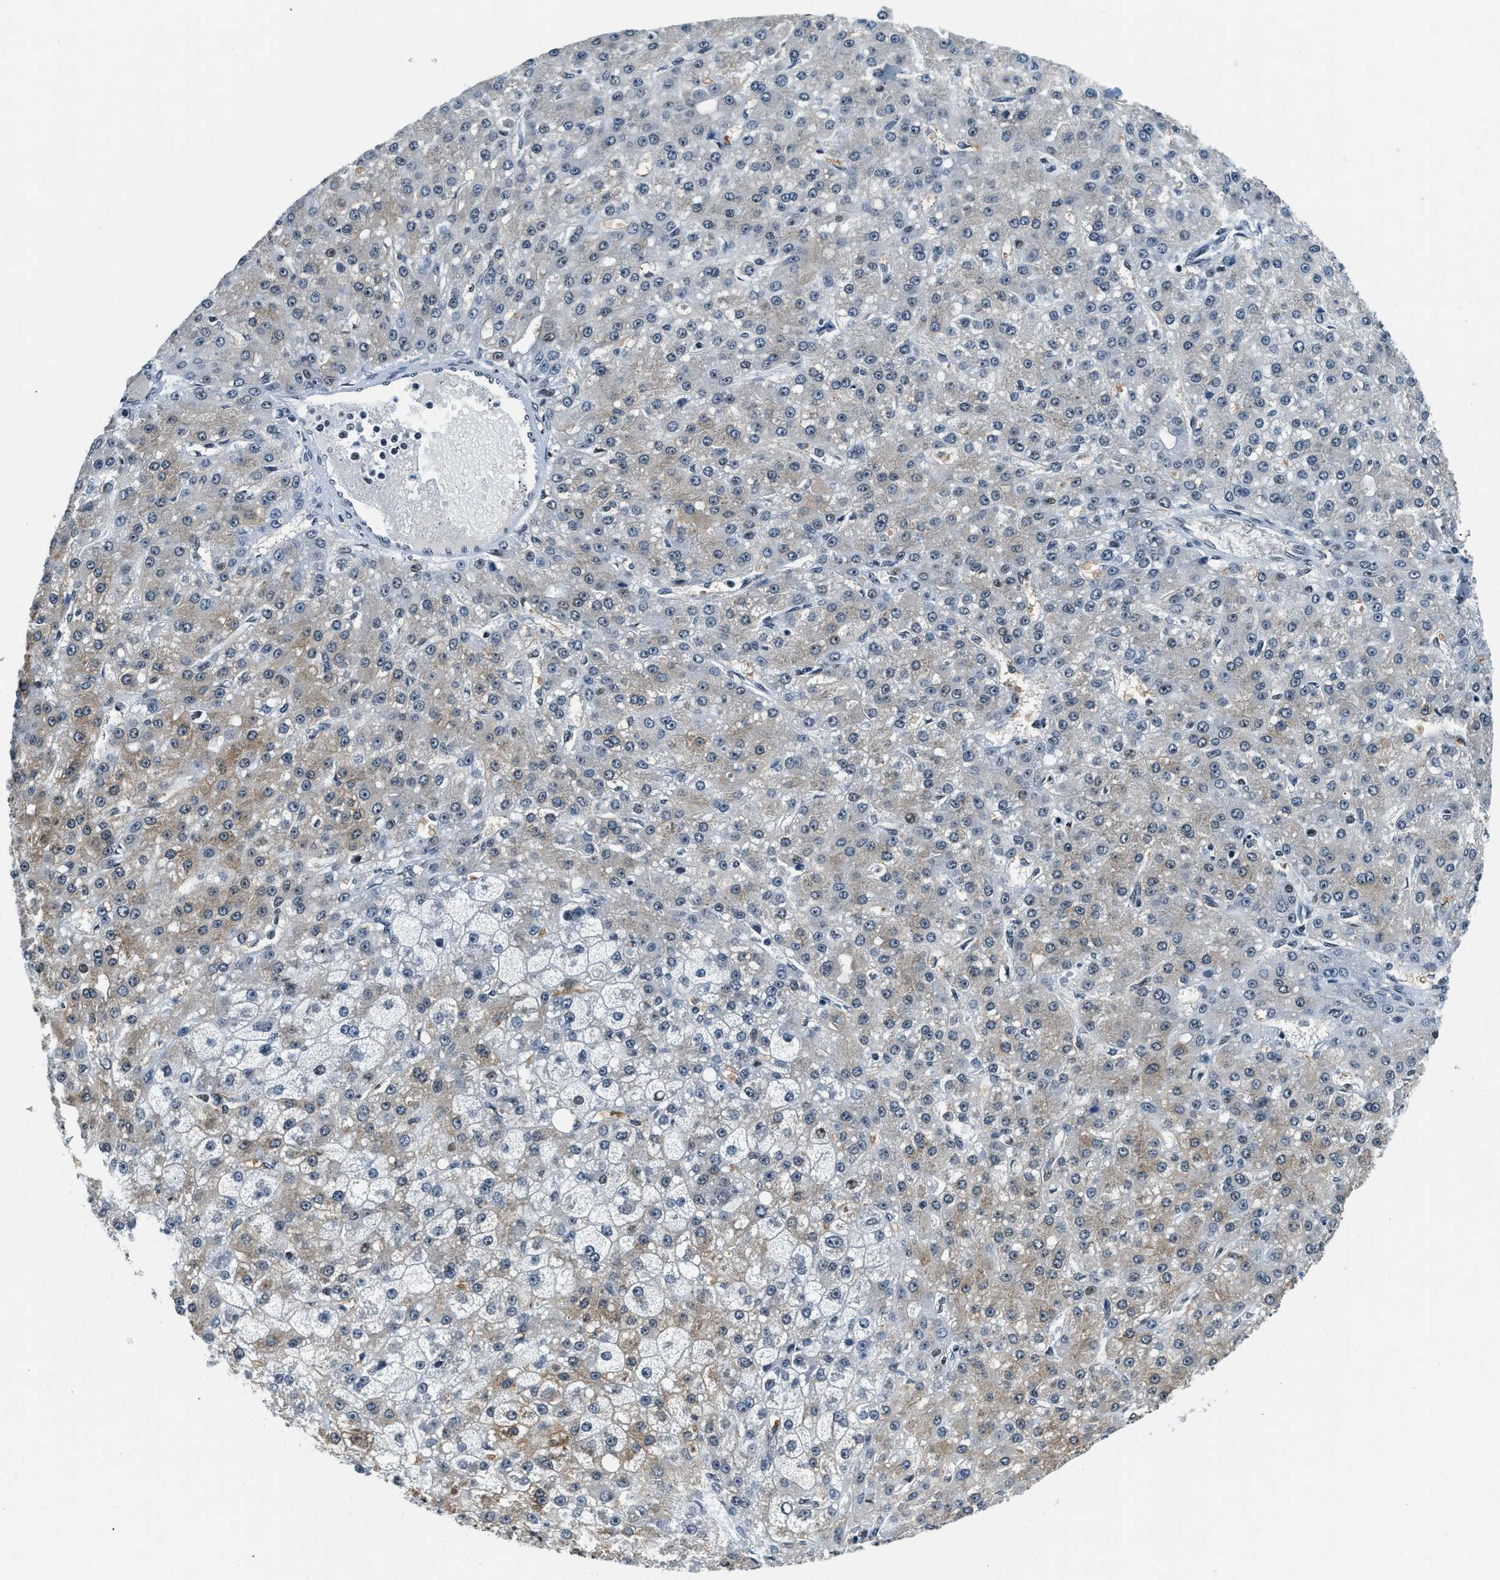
{"staining": {"intensity": "weak", "quantity": "25%-75%", "location": "cytoplasmic/membranous"}, "tissue": "liver cancer", "cell_type": "Tumor cells", "image_type": "cancer", "snomed": [{"axis": "morphology", "description": "Carcinoma, Hepatocellular, NOS"}, {"axis": "topography", "description": "Liver"}], "caption": "This is a photomicrograph of immunohistochemistry staining of hepatocellular carcinoma (liver), which shows weak positivity in the cytoplasmic/membranous of tumor cells.", "gene": "TOP1", "patient": {"sex": "male", "age": 67}}